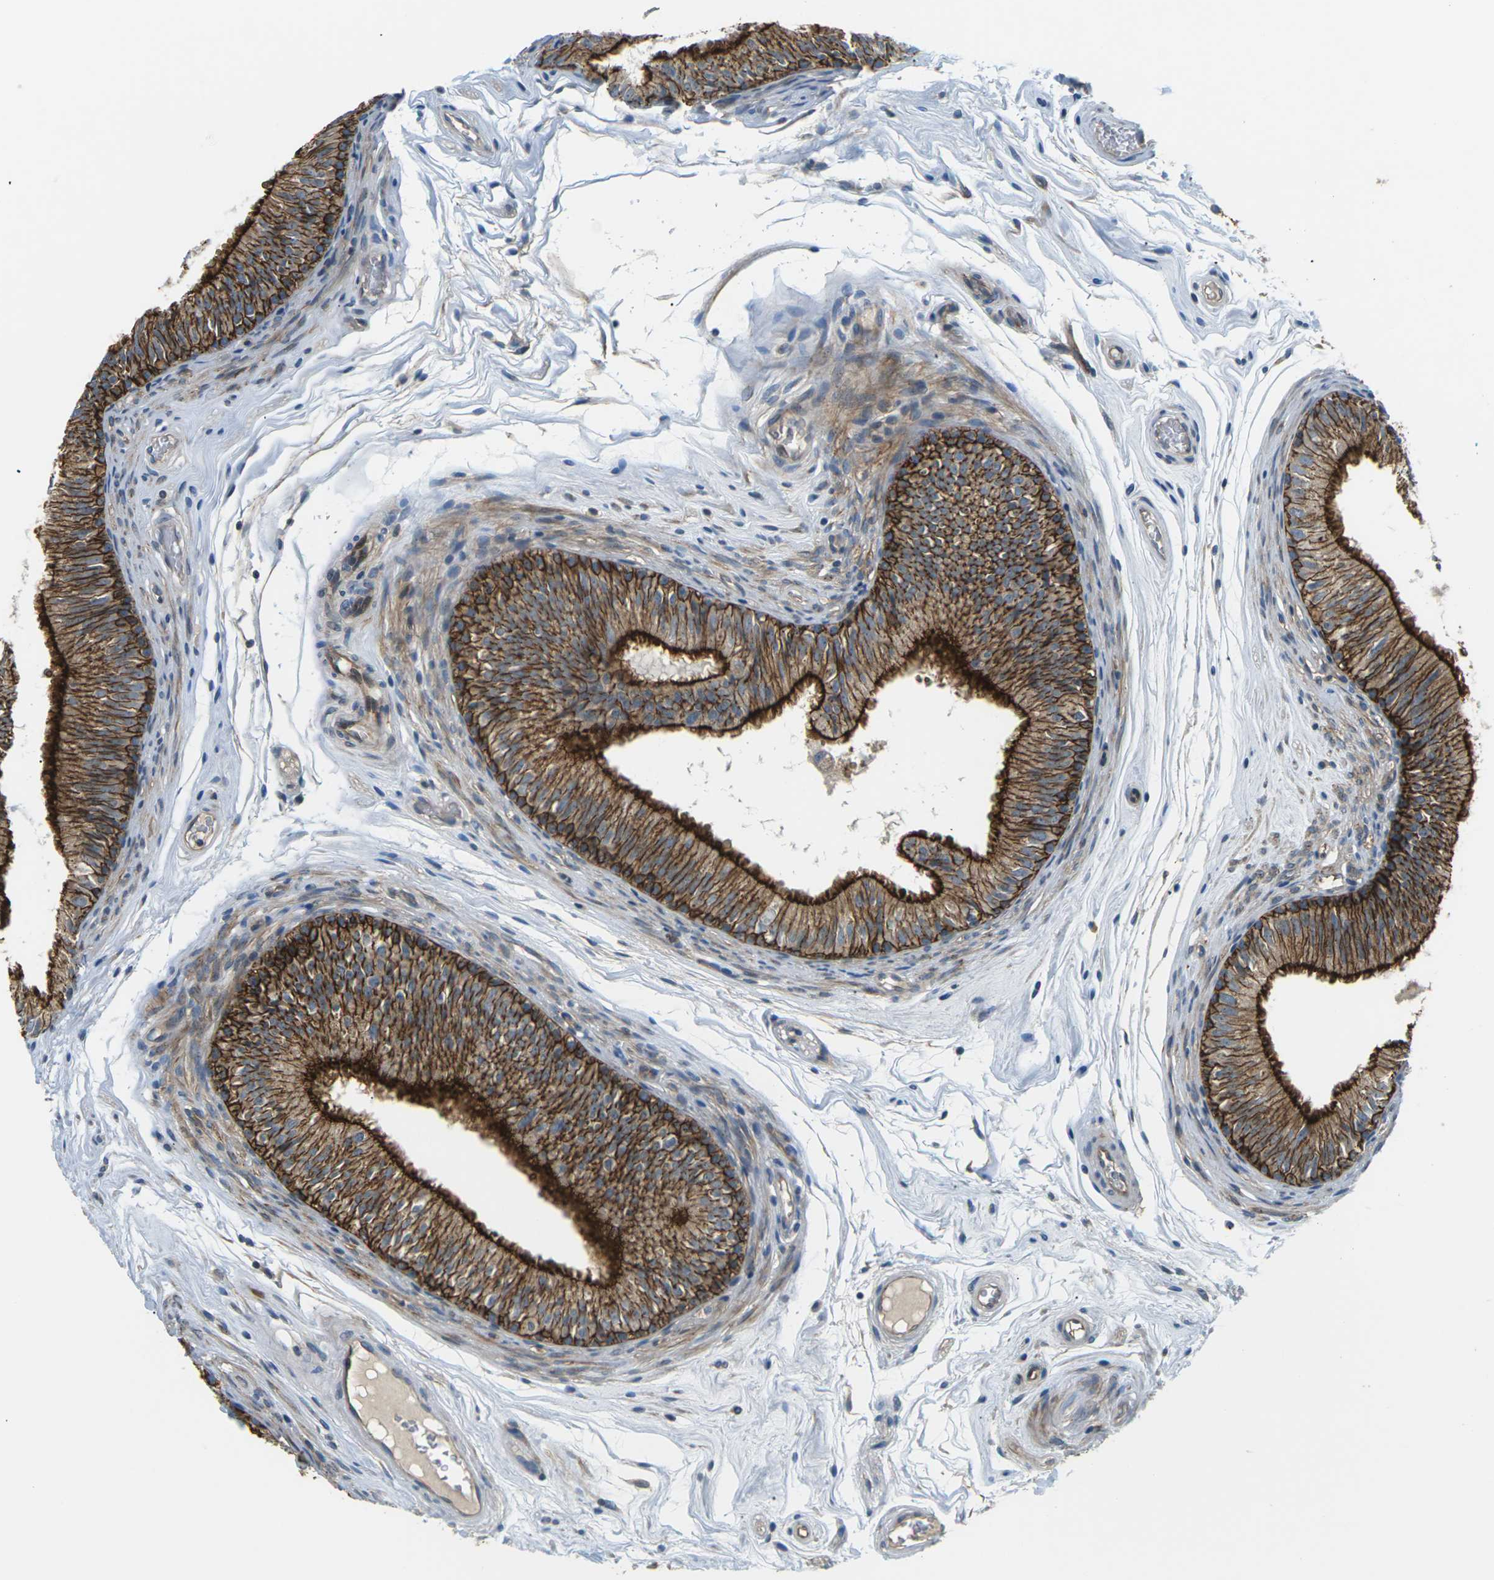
{"staining": {"intensity": "strong", "quantity": ">75%", "location": "cytoplasmic/membranous"}, "tissue": "epididymis", "cell_type": "Glandular cells", "image_type": "normal", "snomed": [{"axis": "morphology", "description": "Normal tissue, NOS"}, {"axis": "topography", "description": "Epididymis"}], "caption": "IHC of unremarkable human epididymis reveals high levels of strong cytoplasmic/membranous expression in about >75% of glandular cells. The protein is stained brown, and the nuclei are stained in blue (DAB (3,3'-diaminobenzidine) IHC with brightfield microscopy, high magnification).", "gene": "SLC13A3", "patient": {"sex": "male", "age": 36}}